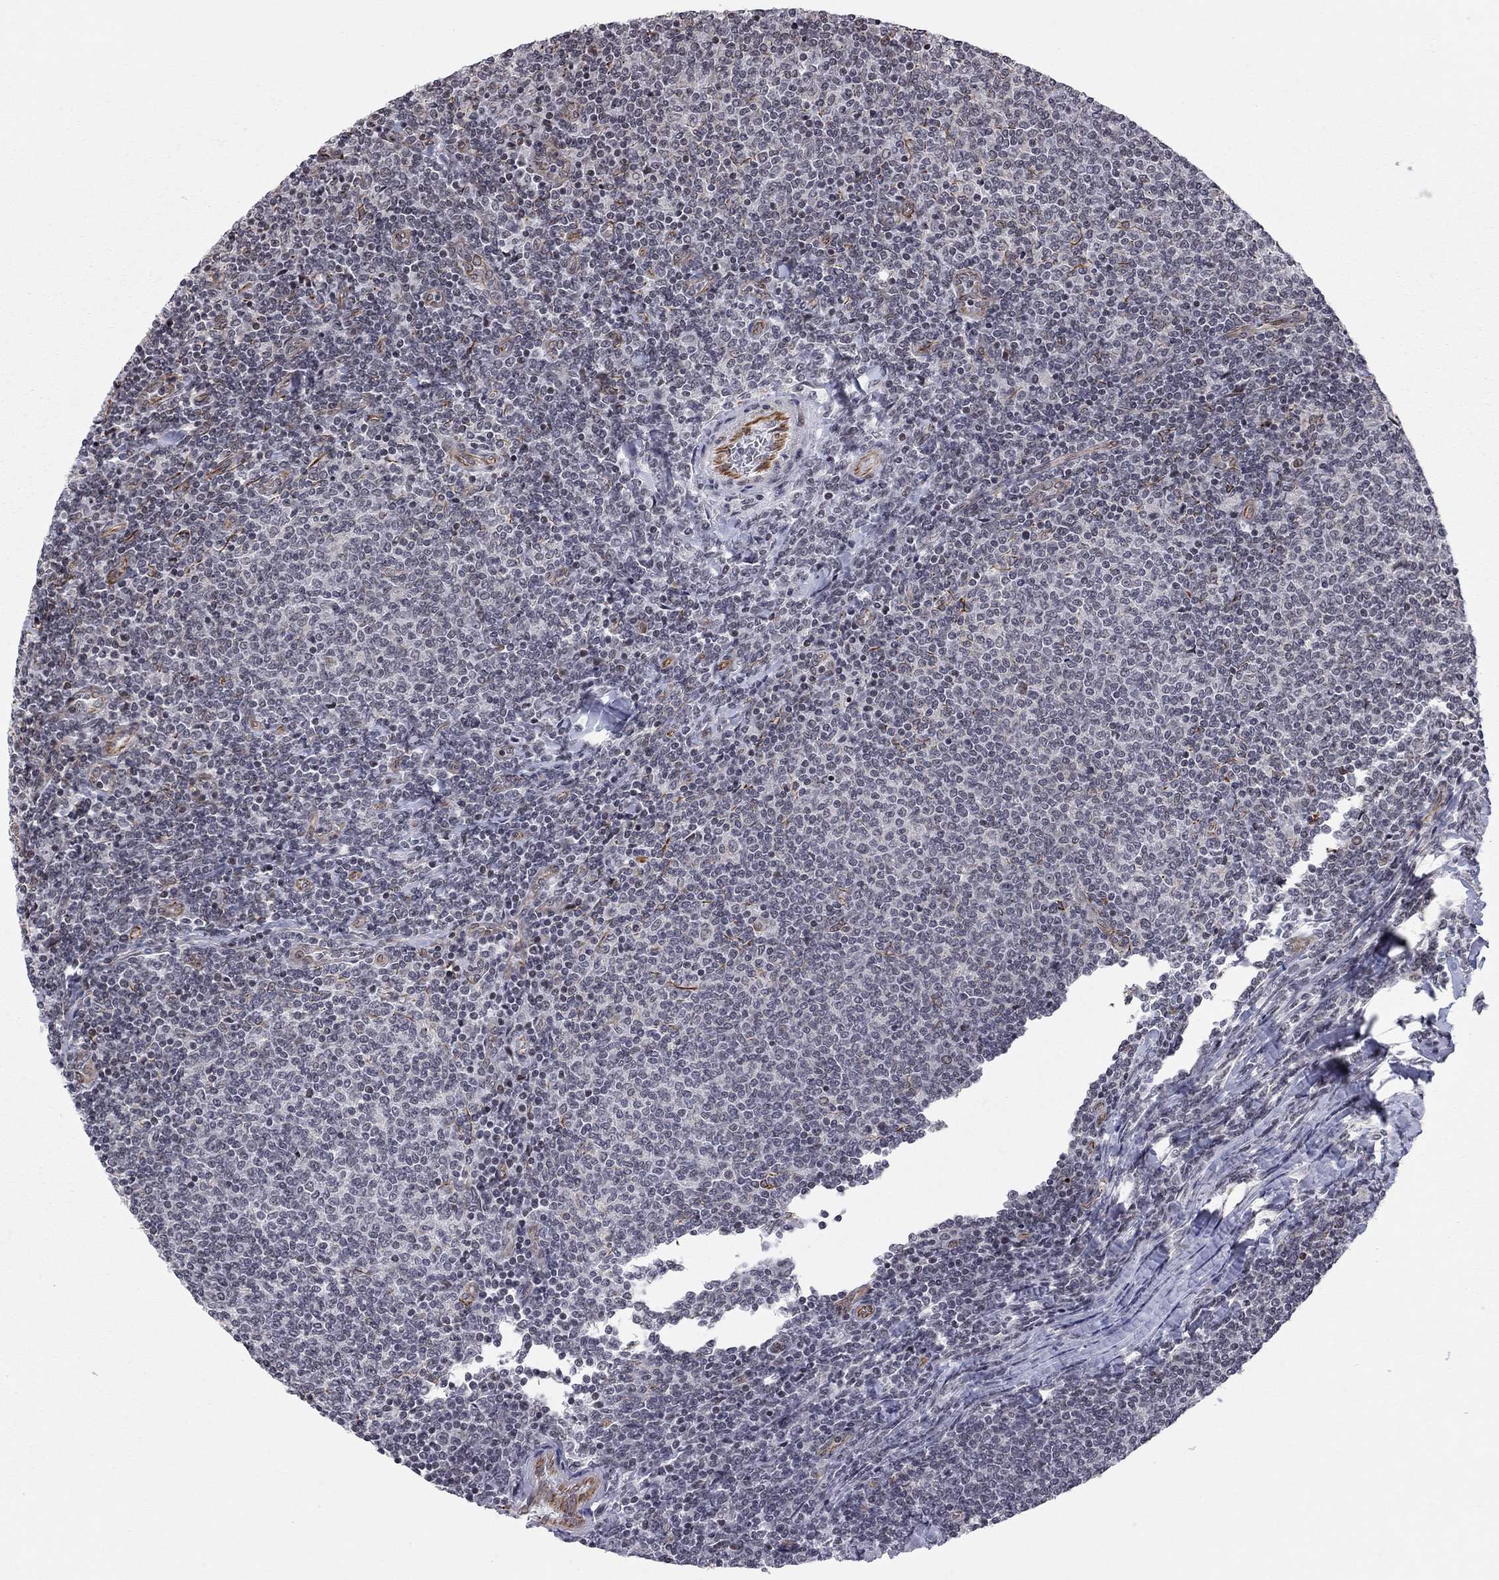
{"staining": {"intensity": "negative", "quantity": "none", "location": "none"}, "tissue": "lymphoma", "cell_type": "Tumor cells", "image_type": "cancer", "snomed": [{"axis": "morphology", "description": "Malignant lymphoma, non-Hodgkin's type, Low grade"}, {"axis": "topography", "description": "Lymph node"}], "caption": "An image of human low-grade malignant lymphoma, non-Hodgkin's type is negative for staining in tumor cells.", "gene": "MTNR1B", "patient": {"sex": "male", "age": 52}}